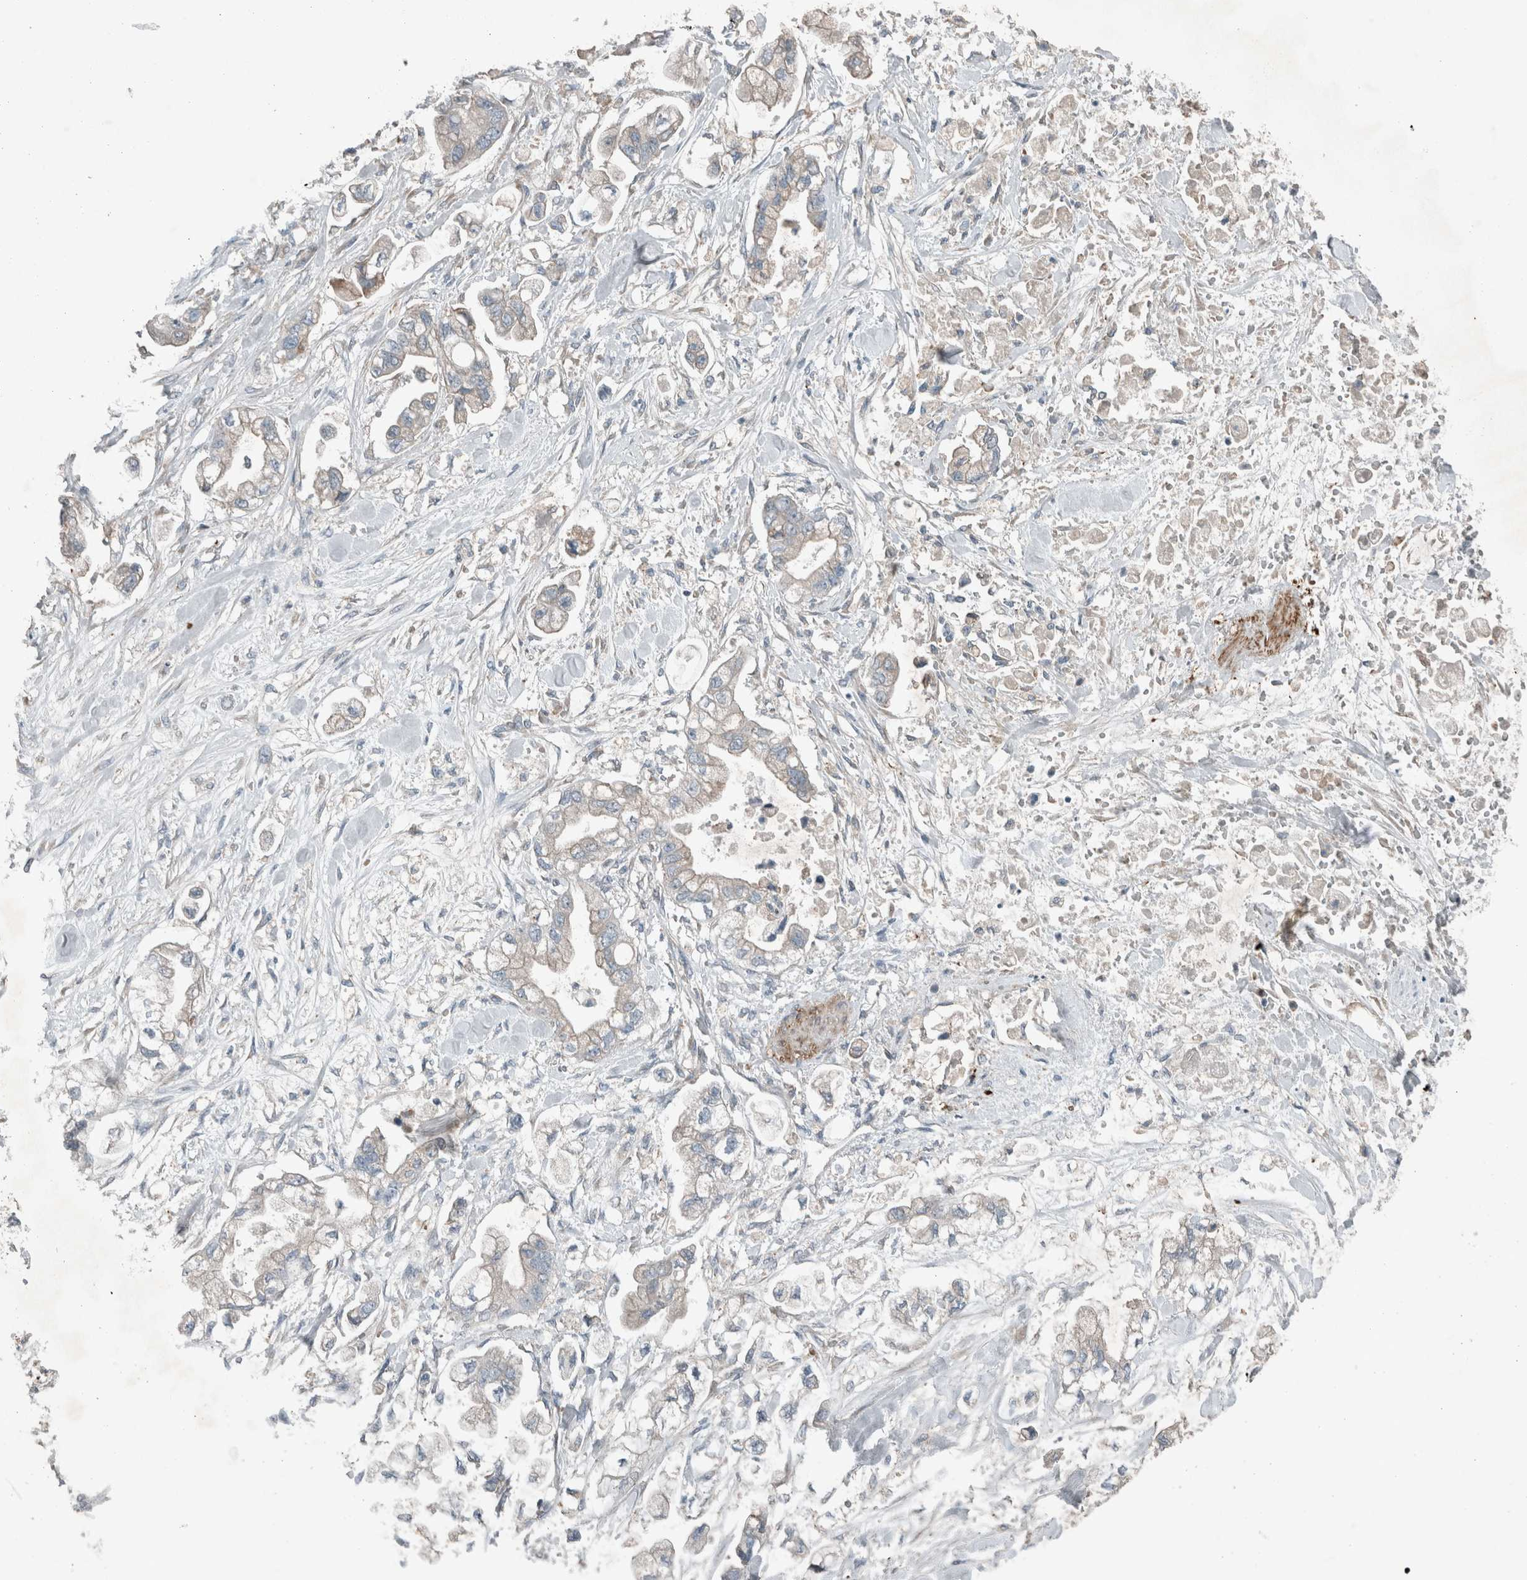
{"staining": {"intensity": "weak", "quantity": "<25%", "location": "cytoplasmic/membranous"}, "tissue": "stomach cancer", "cell_type": "Tumor cells", "image_type": "cancer", "snomed": [{"axis": "morphology", "description": "Normal tissue, NOS"}, {"axis": "morphology", "description": "Adenocarcinoma, NOS"}, {"axis": "topography", "description": "Stomach"}], "caption": "Immunohistochemistry image of adenocarcinoma (stomach) stained for a protein (brown), which reveals no positivity in tumor cells.", "gene": "JADE2", "patient": {"sex": "male", "age": 62}}